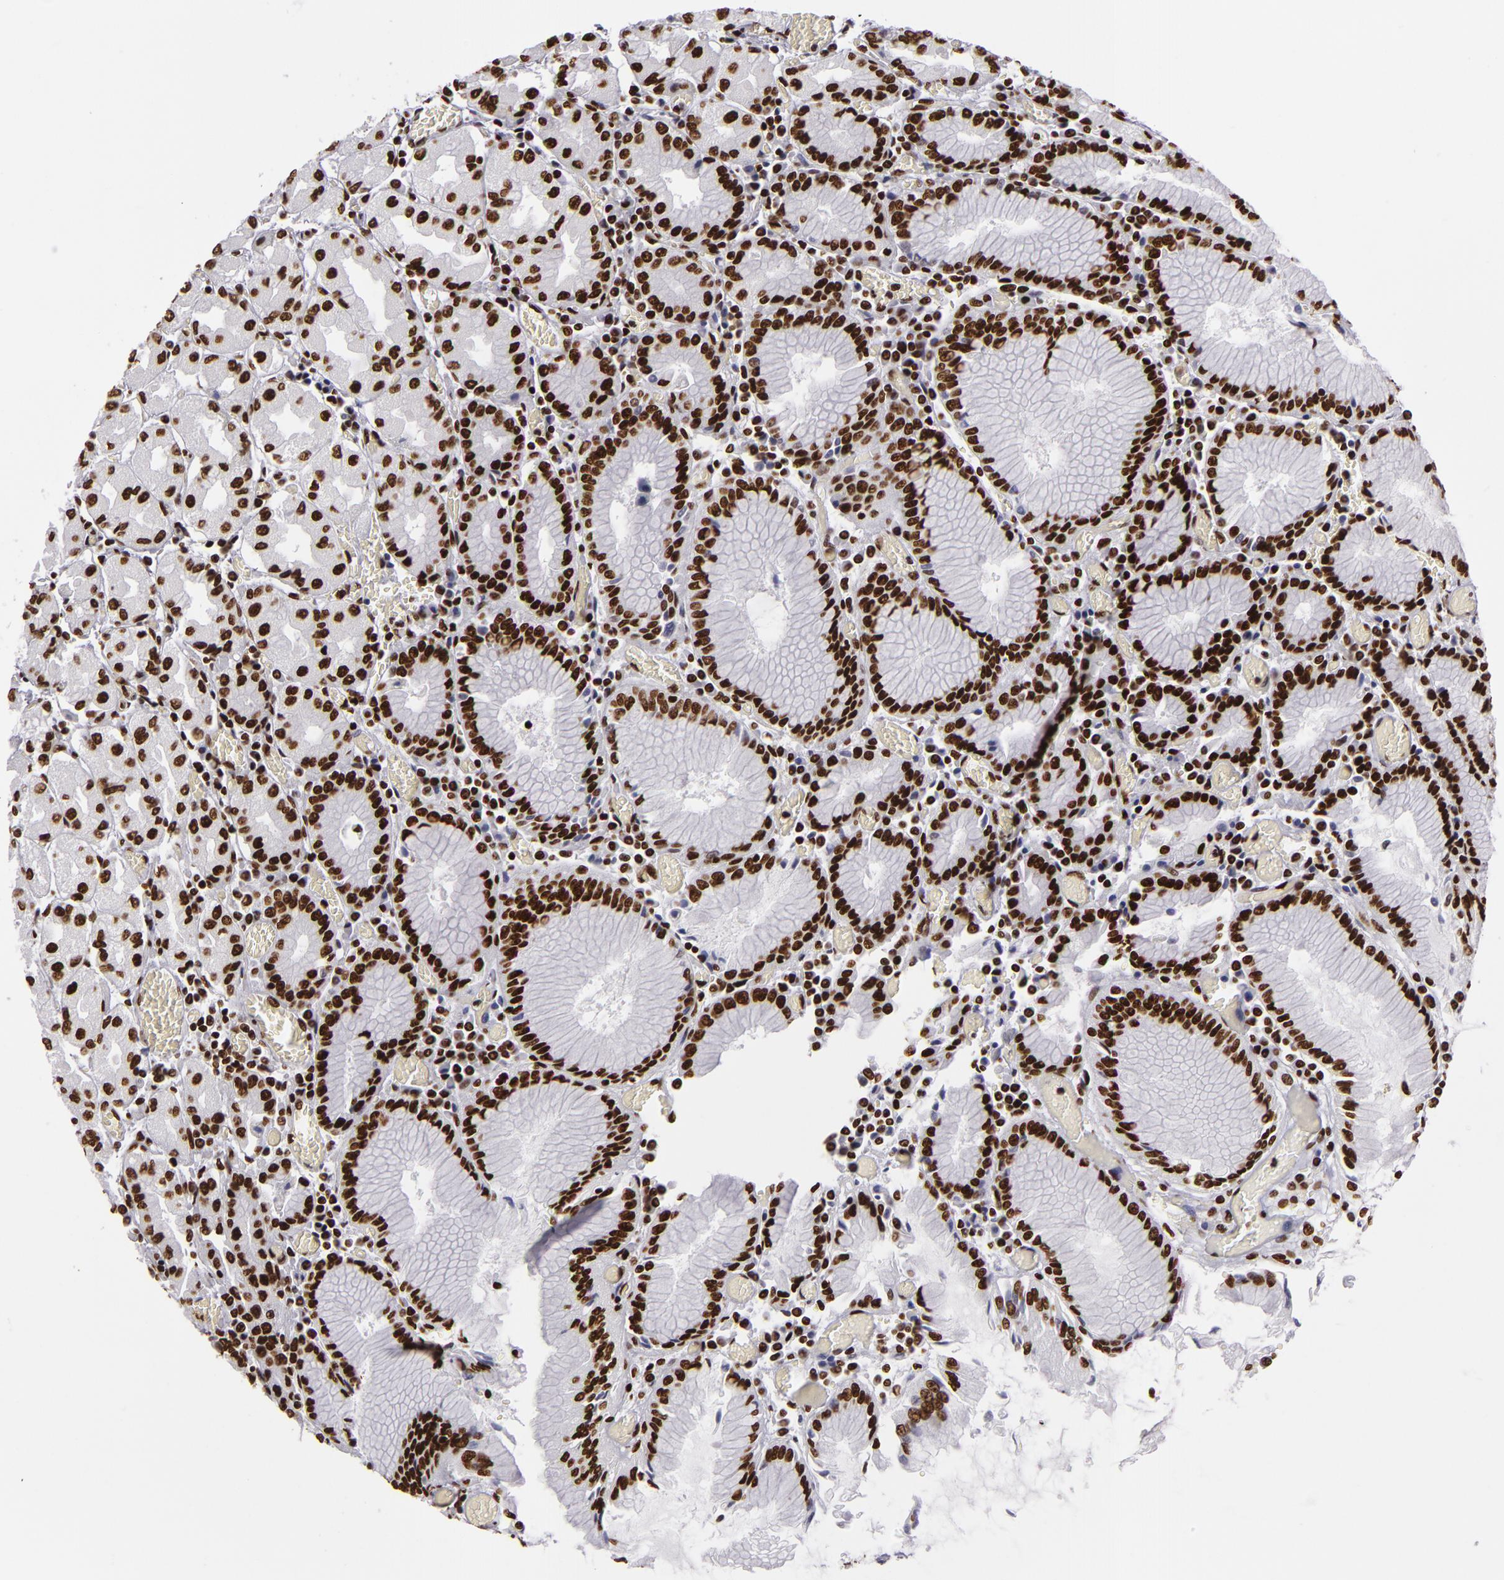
{"staining": {"intensity": "strong", "quantity": ">75%", "location": "nuclear"}, "tissue": "stomach", "cell_type": "Glandular cells", "image_type": "normal", "snomed": [{"axis": "morphology", "description": "Normal tissue, NOS"}, {"axis": "topography", "description": "Stomach, upper"}], "caption": "Immunohistochemistry photomicrograph of unremarkable stomach: stomach stained using immunohistochemistry demonstrates high levels of strong protein expression localized specifically in the nuclear of glandular cells, appearing as a nuclear brown color.", "gene": "SAFB", "patient": {"sex": "male", "age": 78}}